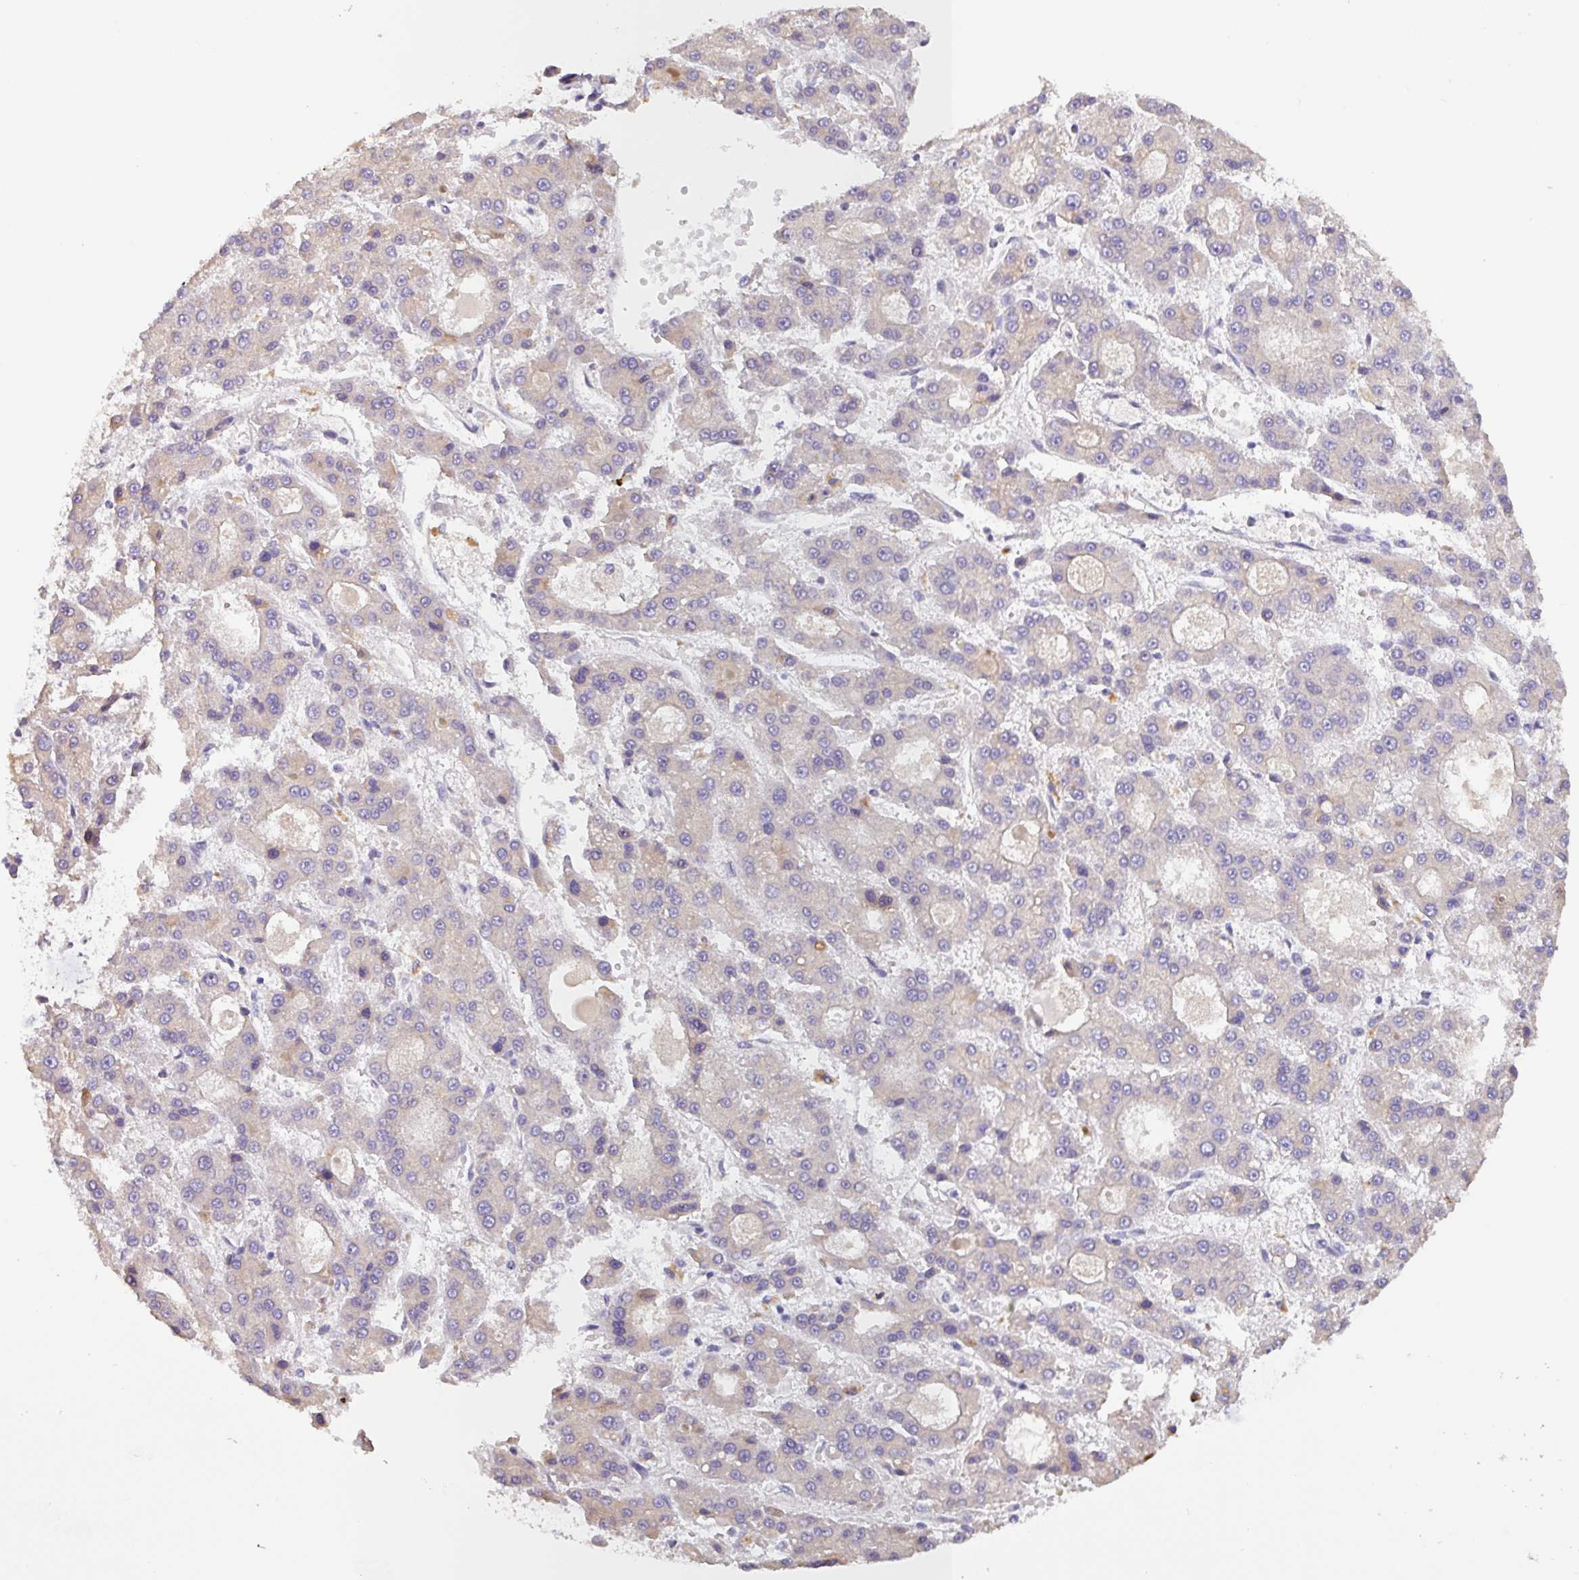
{"staining": {"intensity": "weak", "quantity": "<25%", "location": "cytoplasmic/membranous"}, "tissue": "liver cancer", "cell_type": "Tumor cells", "image_type": "cancer", "snomed": [{"axis": "morphology", "description": "Carcinoma, Hepatocellular, NOS"}, {"axis": "topography", "description": "Liver"}], "caption": "IHC histopathology image of neoplastic tissue: human liver cancer stained with DAB (3,3'-diaminobenzidine) demonstrates no significant protein positivity in tumor cells.", "gene": "SFTPB", "patient": {"sex": "male", "age": 70}}